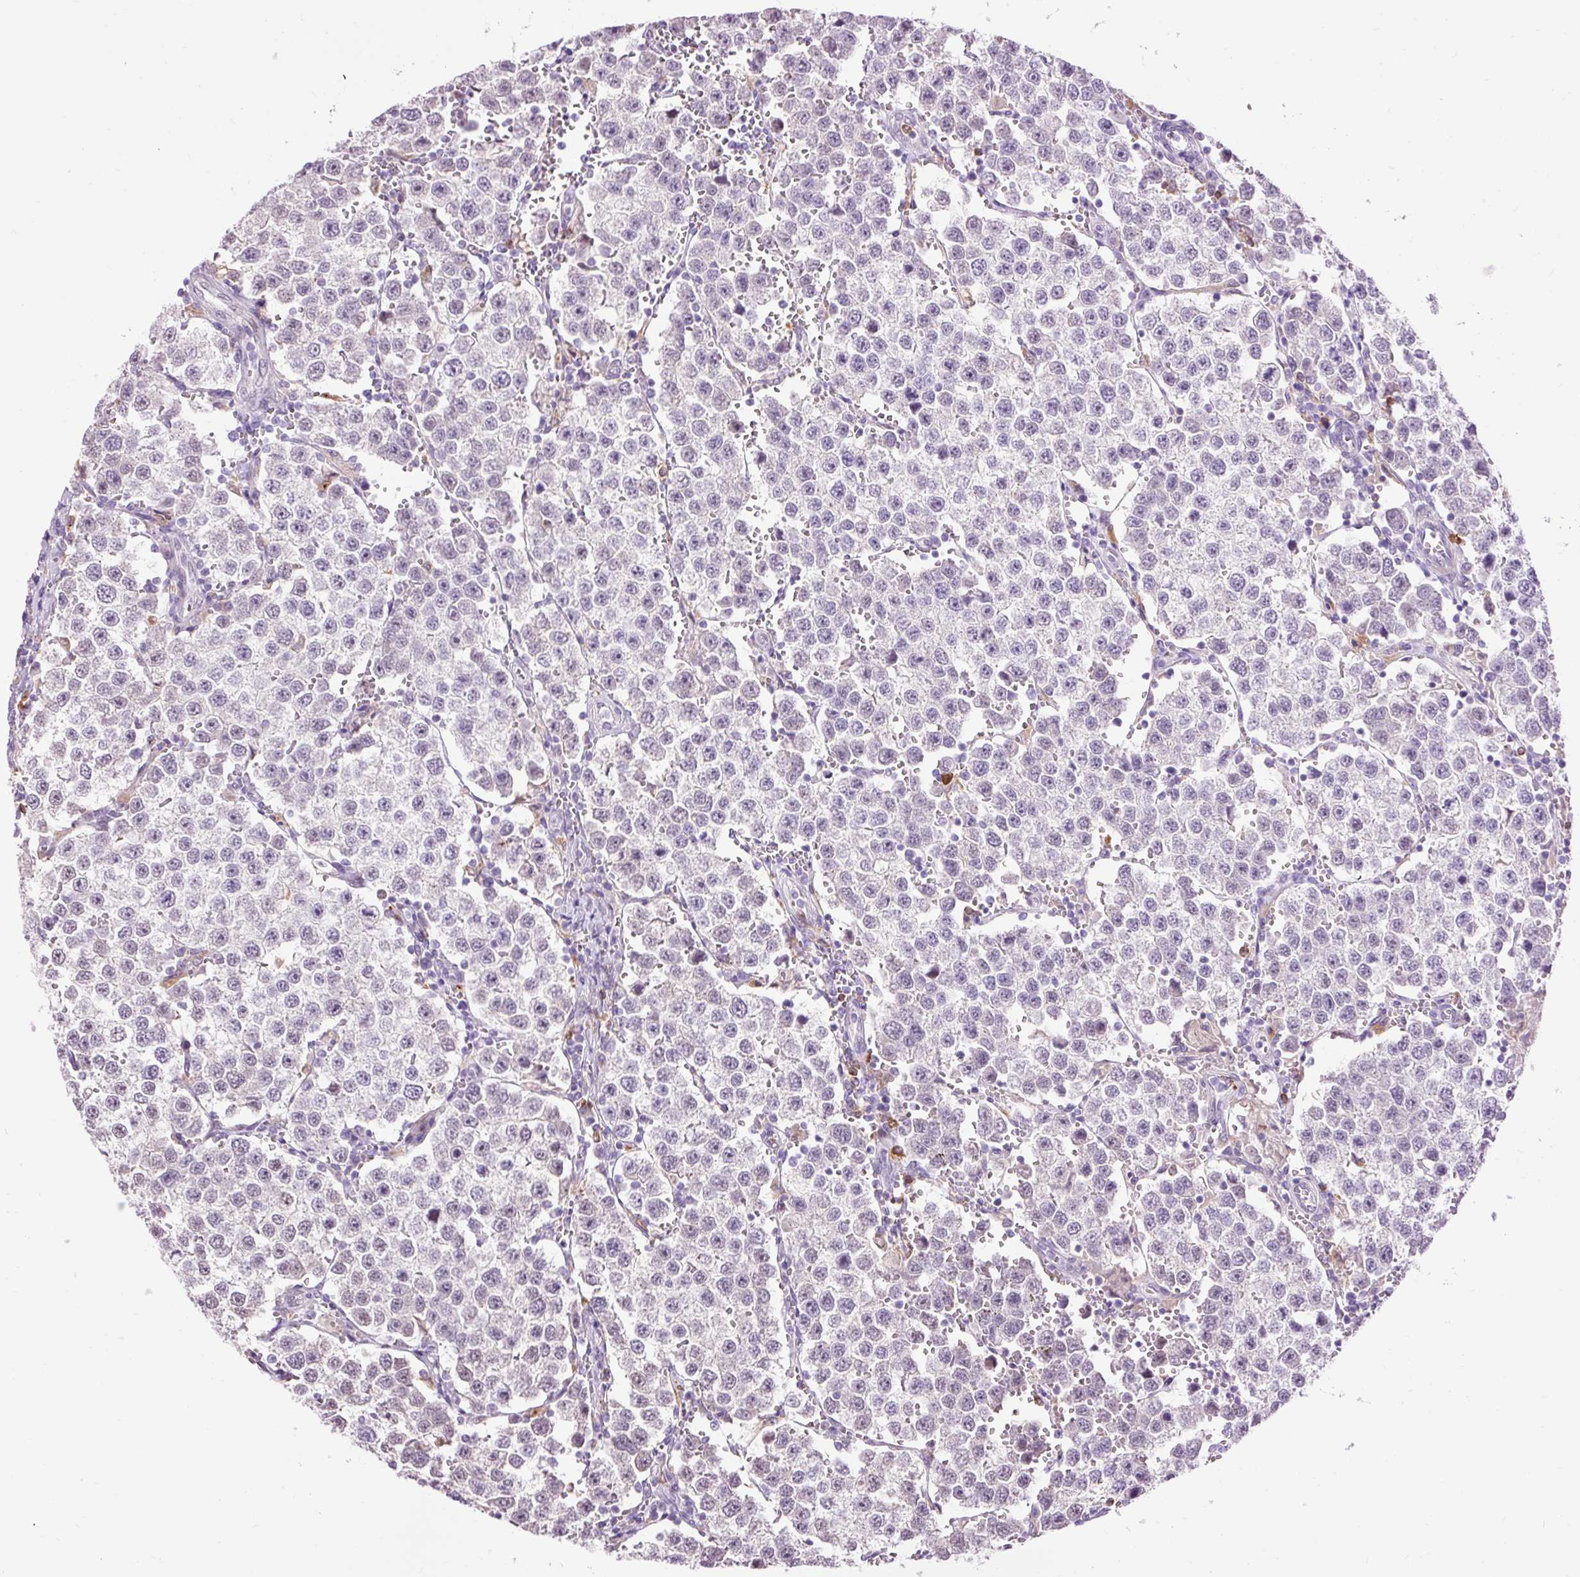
{"staining": {"intensity": "negative", "quantity": "none", "location": "none"}, "tissue": "testis cancer", "cell_type": "Tumor cells", "image_type": "cancer", "snomed": [{"axis": "morphology", "description": "Seminoma, NOS"}, {"axis": "topography", "description": "Testis"}], "caption": "Seminoma (testis) stained for a protein using immunohistochemistry (IHC) demonstrates no positivity tumor cells.", "gene": "LY86", "patient": {"sex": "male", "age": 37}}